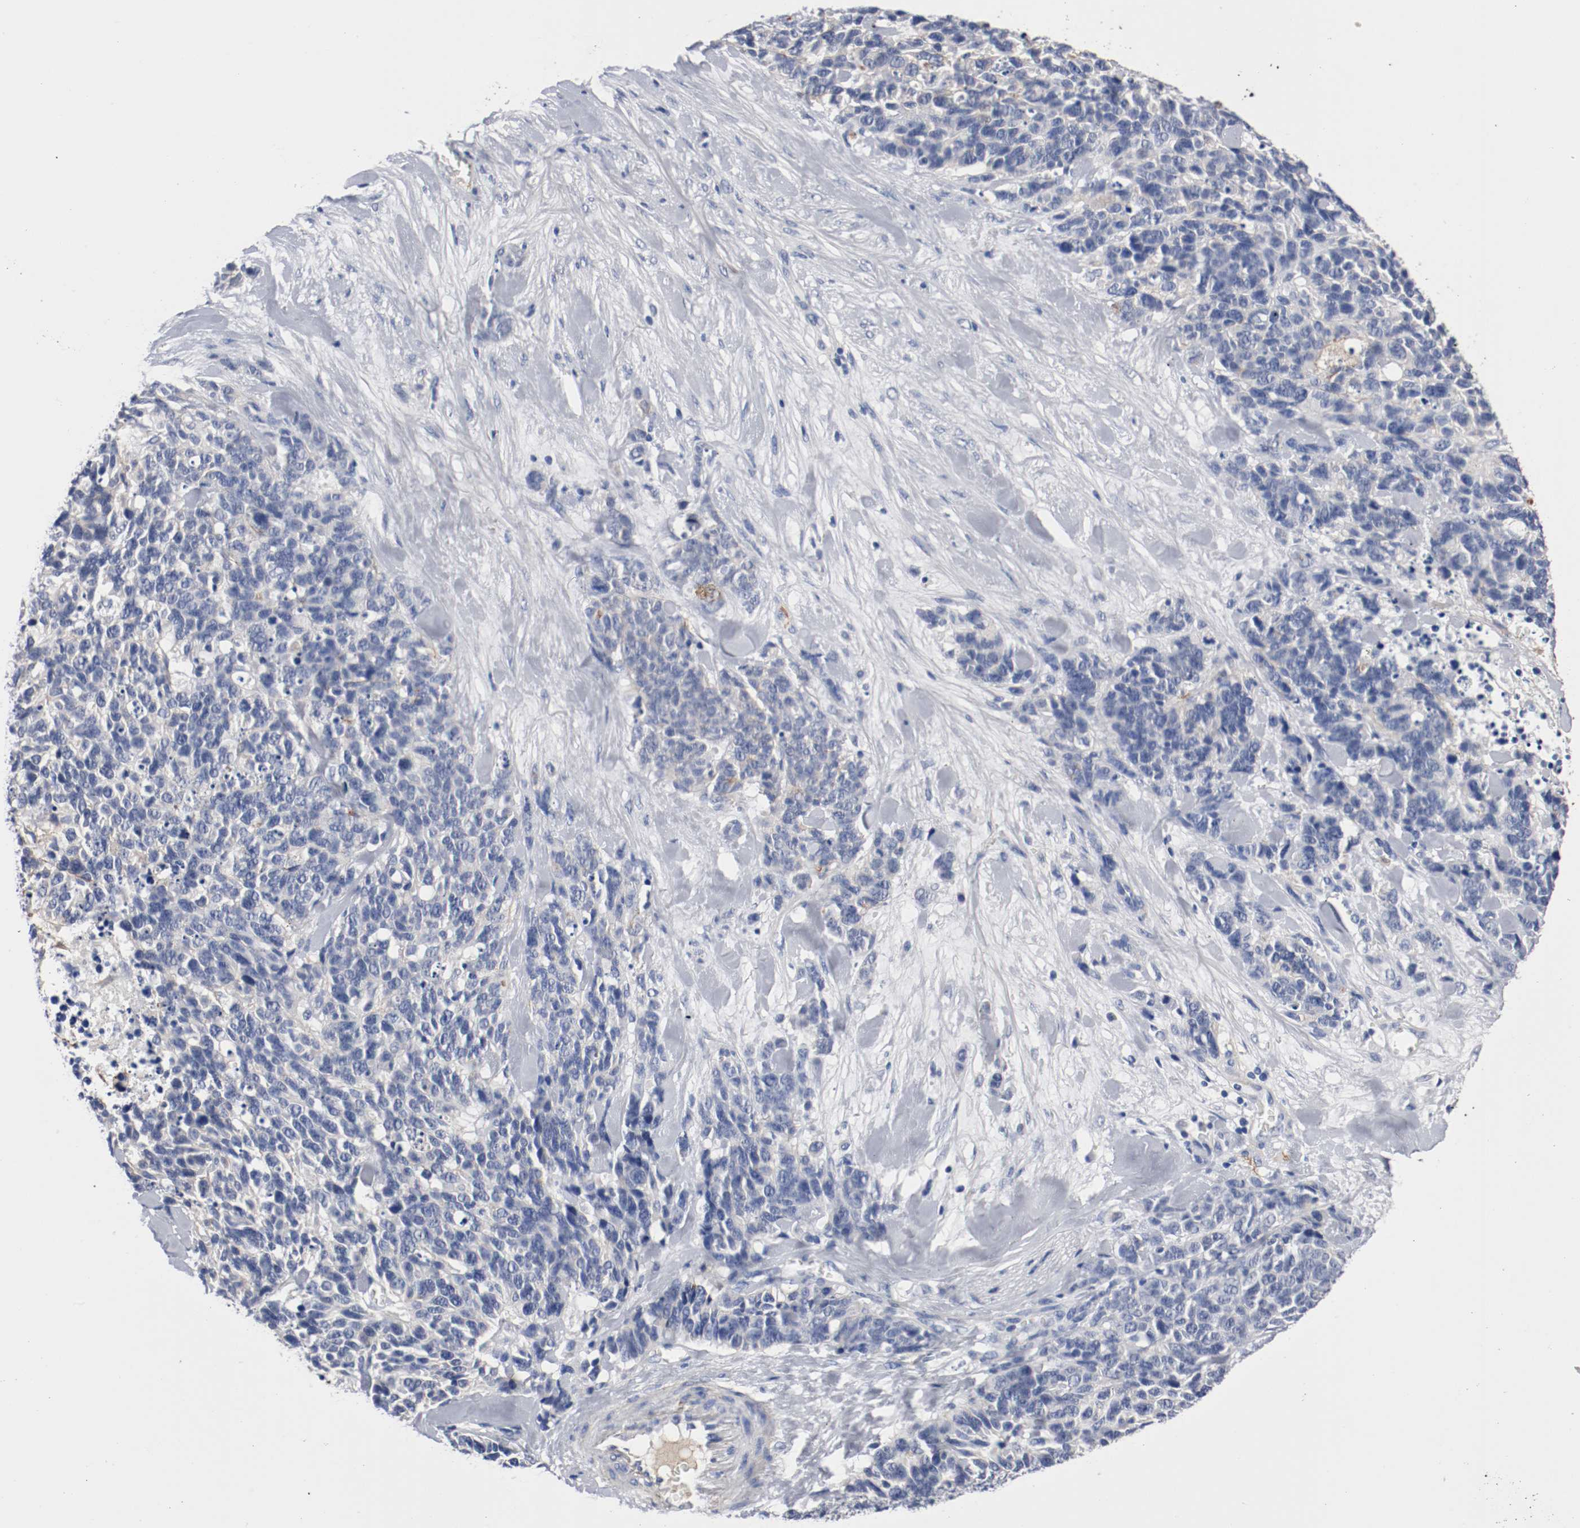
{"staining": {"intensity": "negative", "quantity": "none", "location": "none"}, "tissue": "lung cancer", "cell_type": "Tumor cells", "image_type": "cancer", "snomed": [{"axis": "morphology", "description": "Neoplasm, malignant, NOS"}, {"axis": "topography", "description": "Lung"}], "caption": "Lung cancer (malignant neoplasm) was stained to show a protein in brown. There is no significant staining in tumor cells. (DAB IHC, high magnification).", "gene": "TNC", "patient": {"sex": "female", "age": 58}}